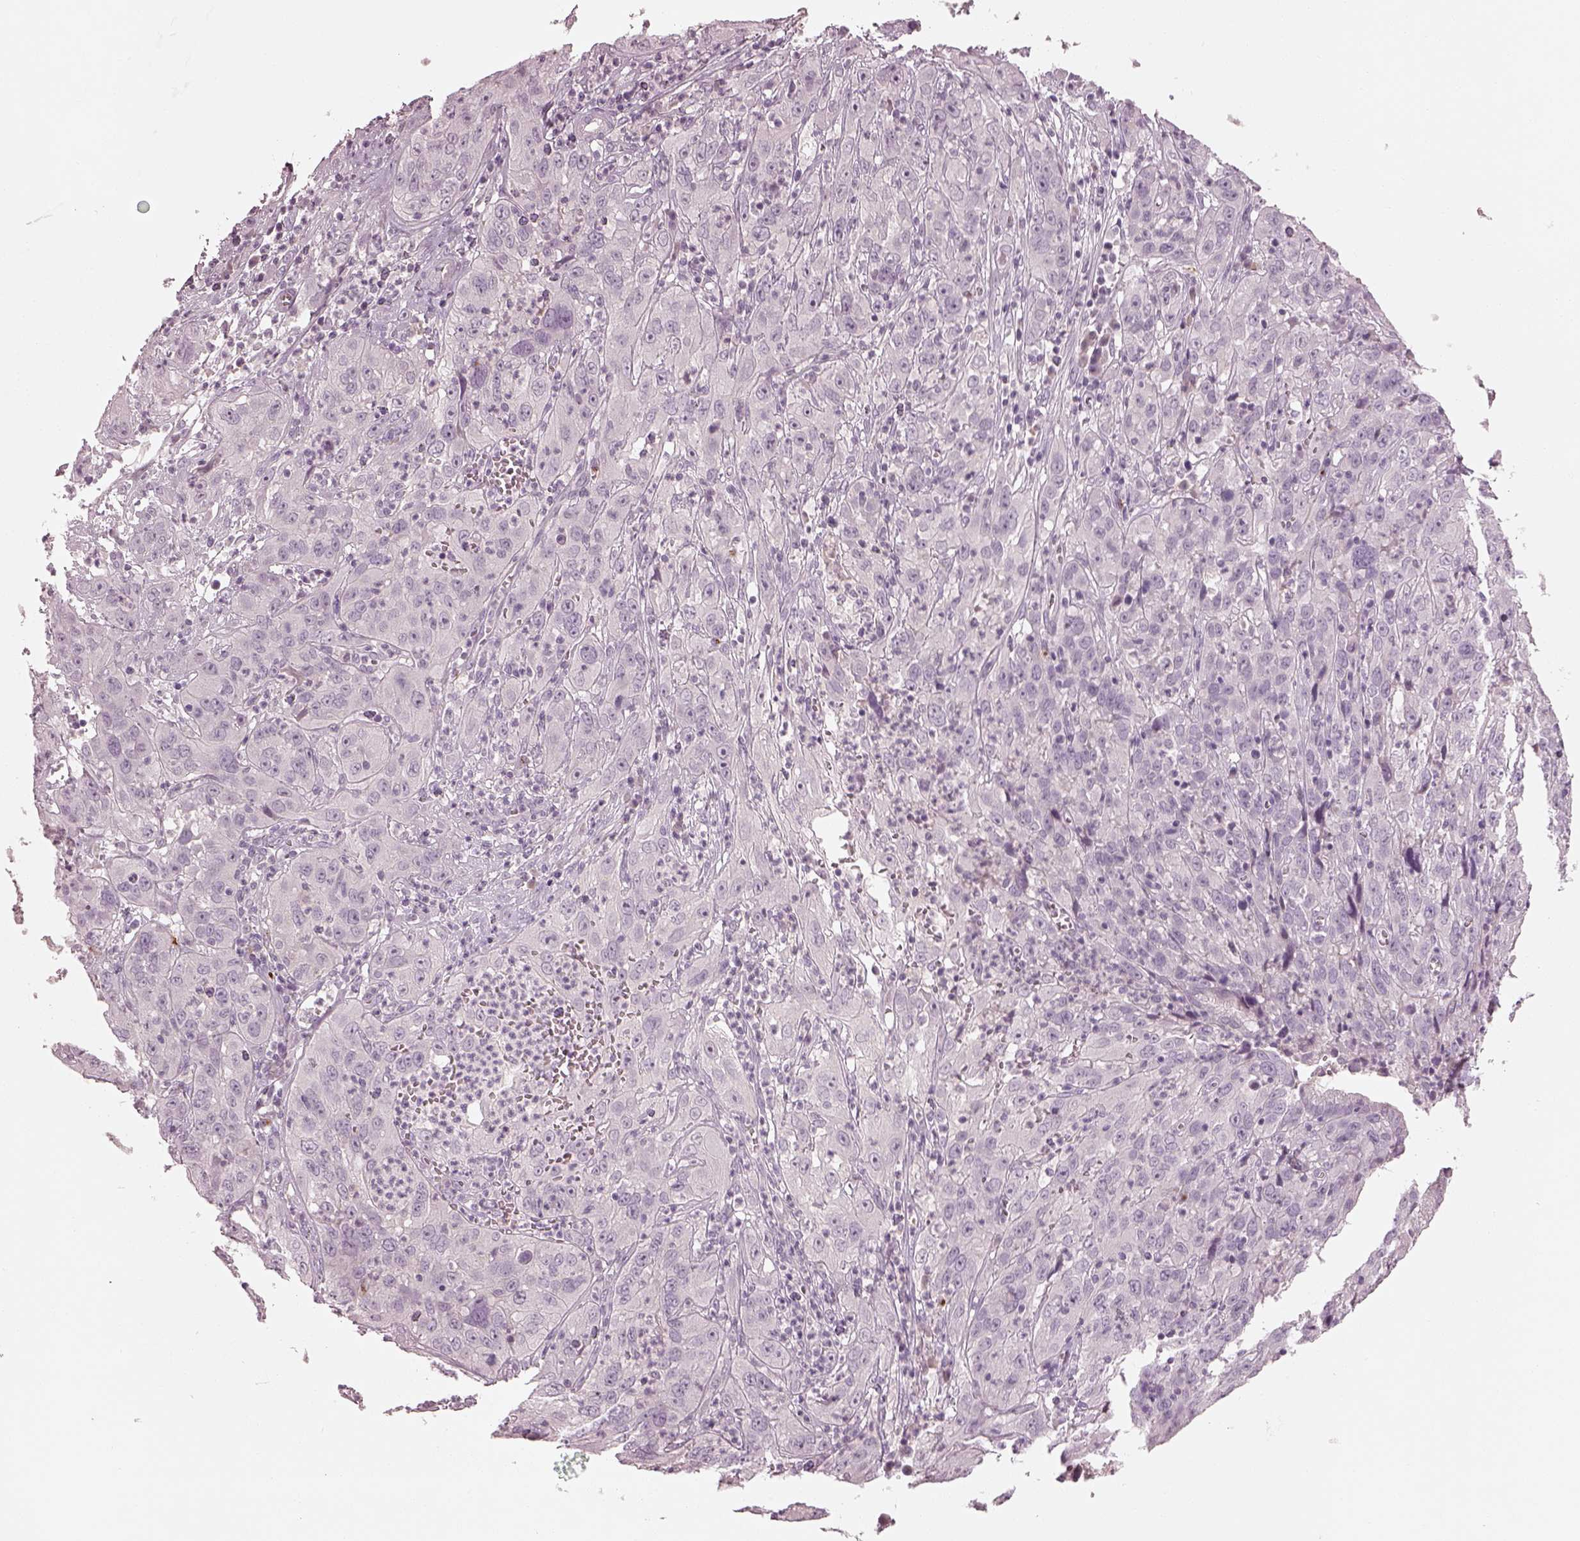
{"staining": {"intensity": "negative", "quantity": "none", "location": "none"}, "tissue": "cervical cancer", "cell_type": "Tumor cells", "image_type": "cancer", "snomed": [{"axis": "morphology", "description": "Squamous cell carcinoma, NOS"}, {"axis": "topography", "description": "Cervix"}], "caption": "Cervical cancer (squamous cell carcinoma) stained for a protein using immunohistochemistry (IHC) reveals no positivity tumor cells.", "gene": "SPATA6L", "patient": {"sex": "female", "age": 32}}